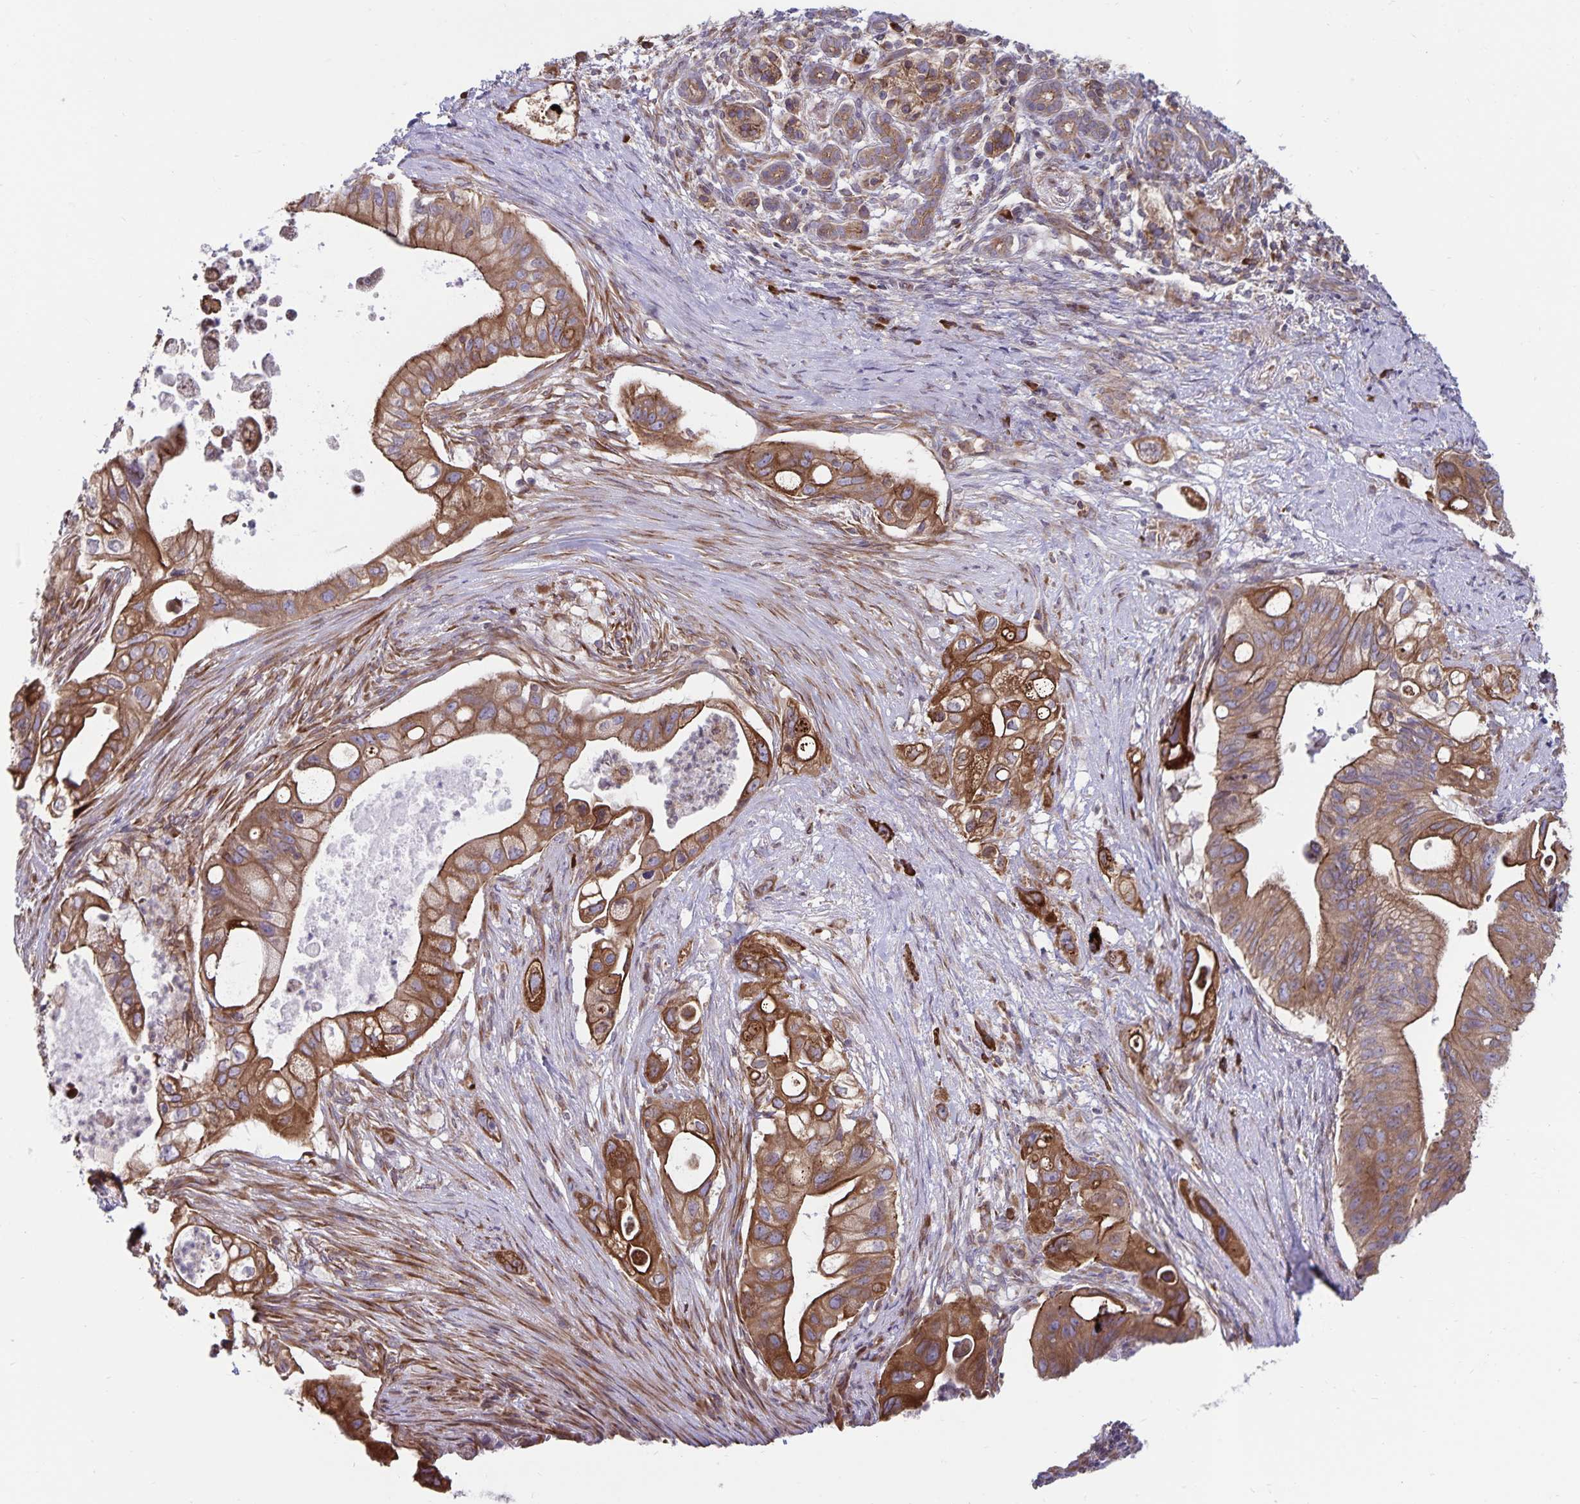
{"staining": {"intensity": "moderate", "quantity": ">75%", "location": "cytoplasmic/membranous"}, "tissue": "pancreatic cancer", "cell_type": "Tumor cells", "image_type": "cancer", "snomed": [{"axis": "morphology", "description": "Adenocarcinoma, NOS"}, {"axis": "topography", "description": "Pancreas"}], "caption": "A histopathology image of human adenocarcinoma (pancreatic) stained for a protein demonstrates moderate cytoplasmic/membranous brown staining in tumor cells.", "gene": "SEC62", "patient": {"sex": "female", "age": 72}}